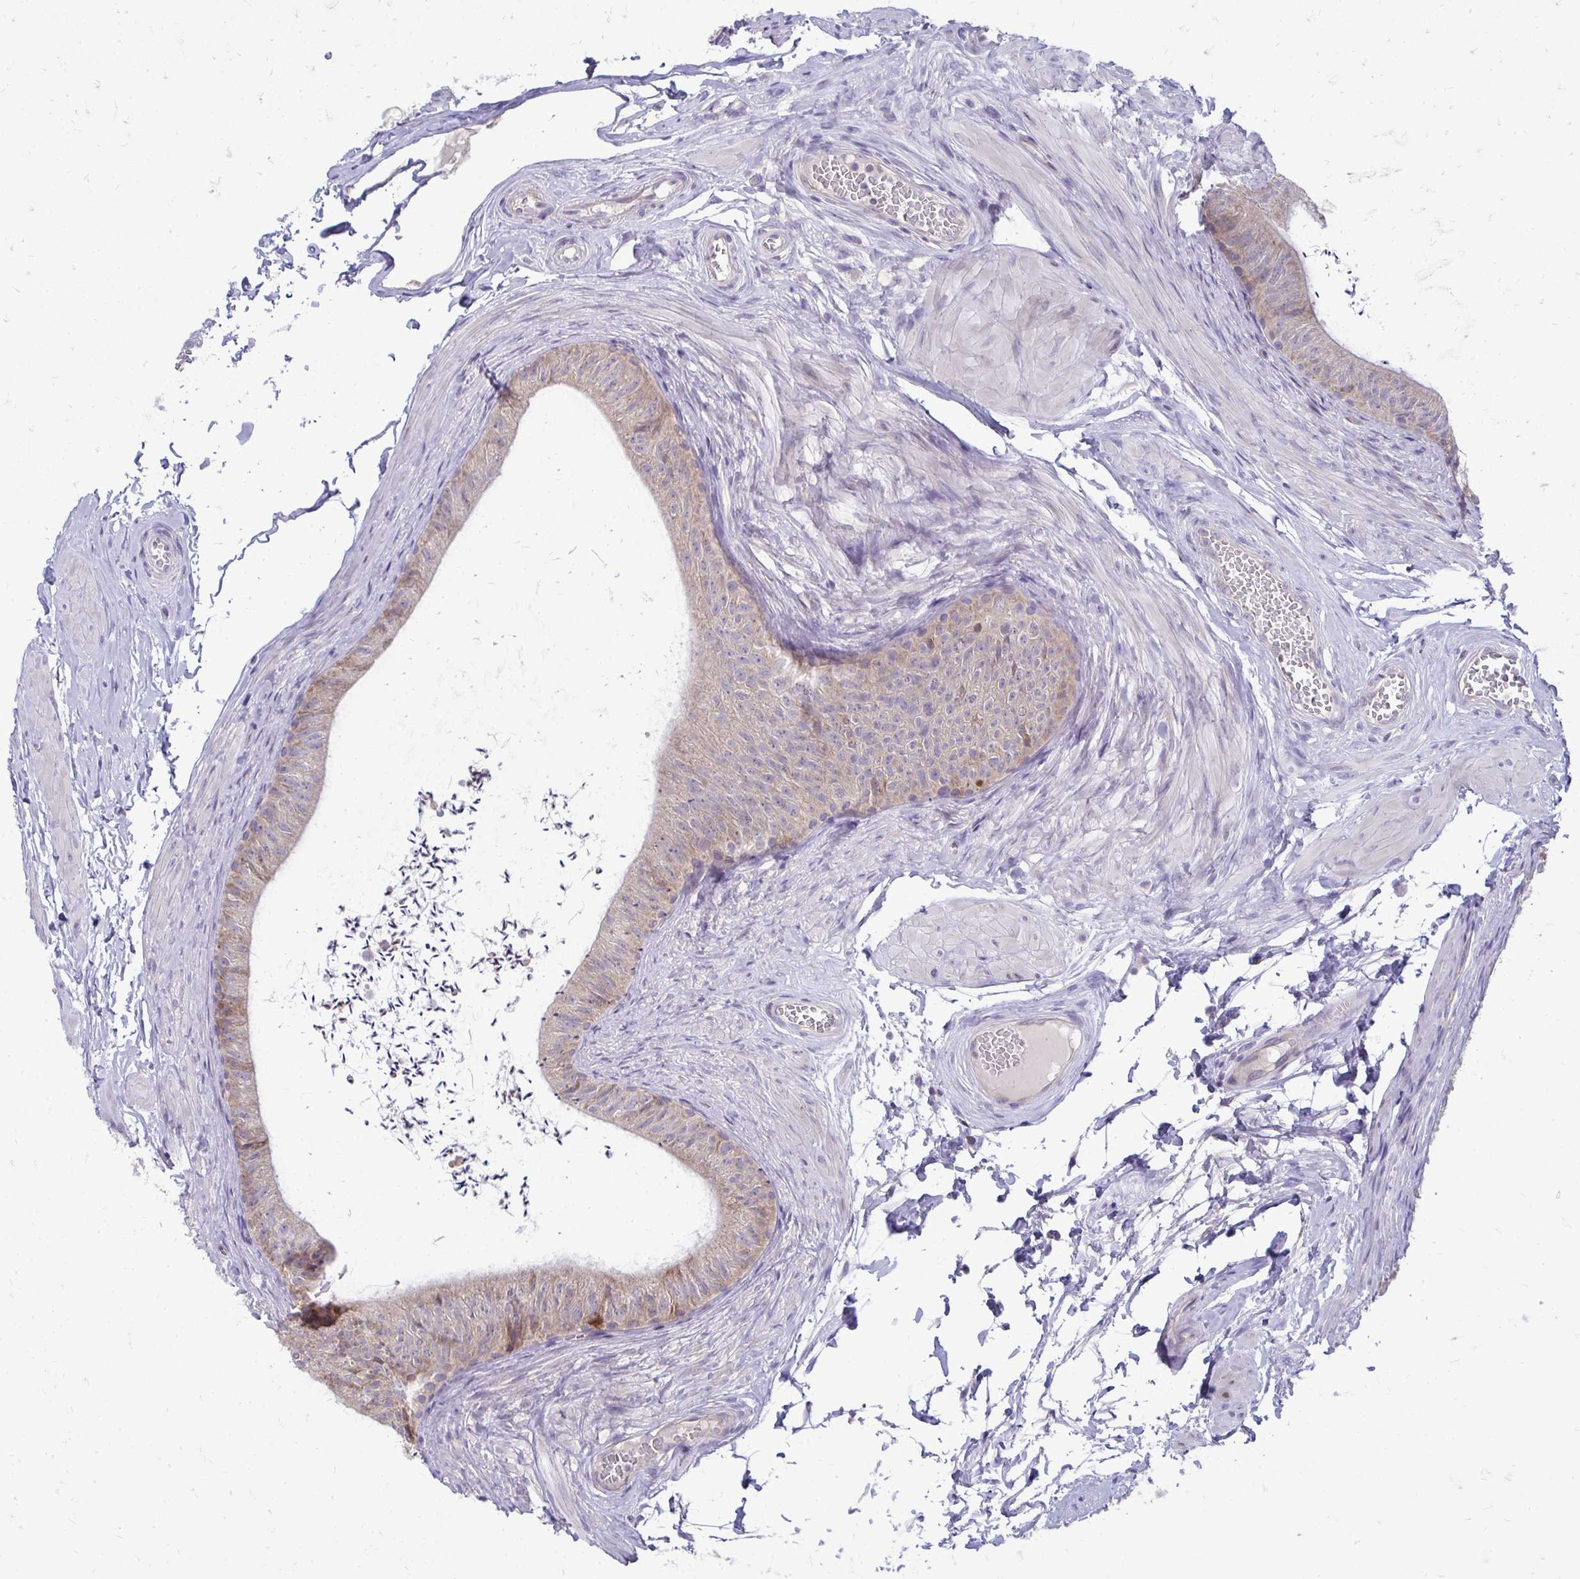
{"staining": {"intensity": "moderate", "quantity": "25%-75%", "location": "cytoplasmic/membranous"}, "tissue": "epididymis", "cell_type": "Glandular cells", "image_type": "normal", "snomed": [{"axis": "morphology", "description": "Normal tissue, NOS"}, {"axis": "topography", "description": "Epididymis, spermatic cord, NOS"}, {"axis": "topography", "description": "Epididymis"}, {"axis": "topography", "description": "Peripheral nerve tissue"}], "caption": "IHC histopathology image of normal epididymis: human epididymis stained using immunohistochemistry (IHC) demonstrates medium levels of moderate protein expression localized specifically in the cytoplasmic/membranous of glandular cells, appearing as a cytoplasmic/membranous brown color.", "gene": "RPLP2", "patient": {"sex": "male", "age": 29}}